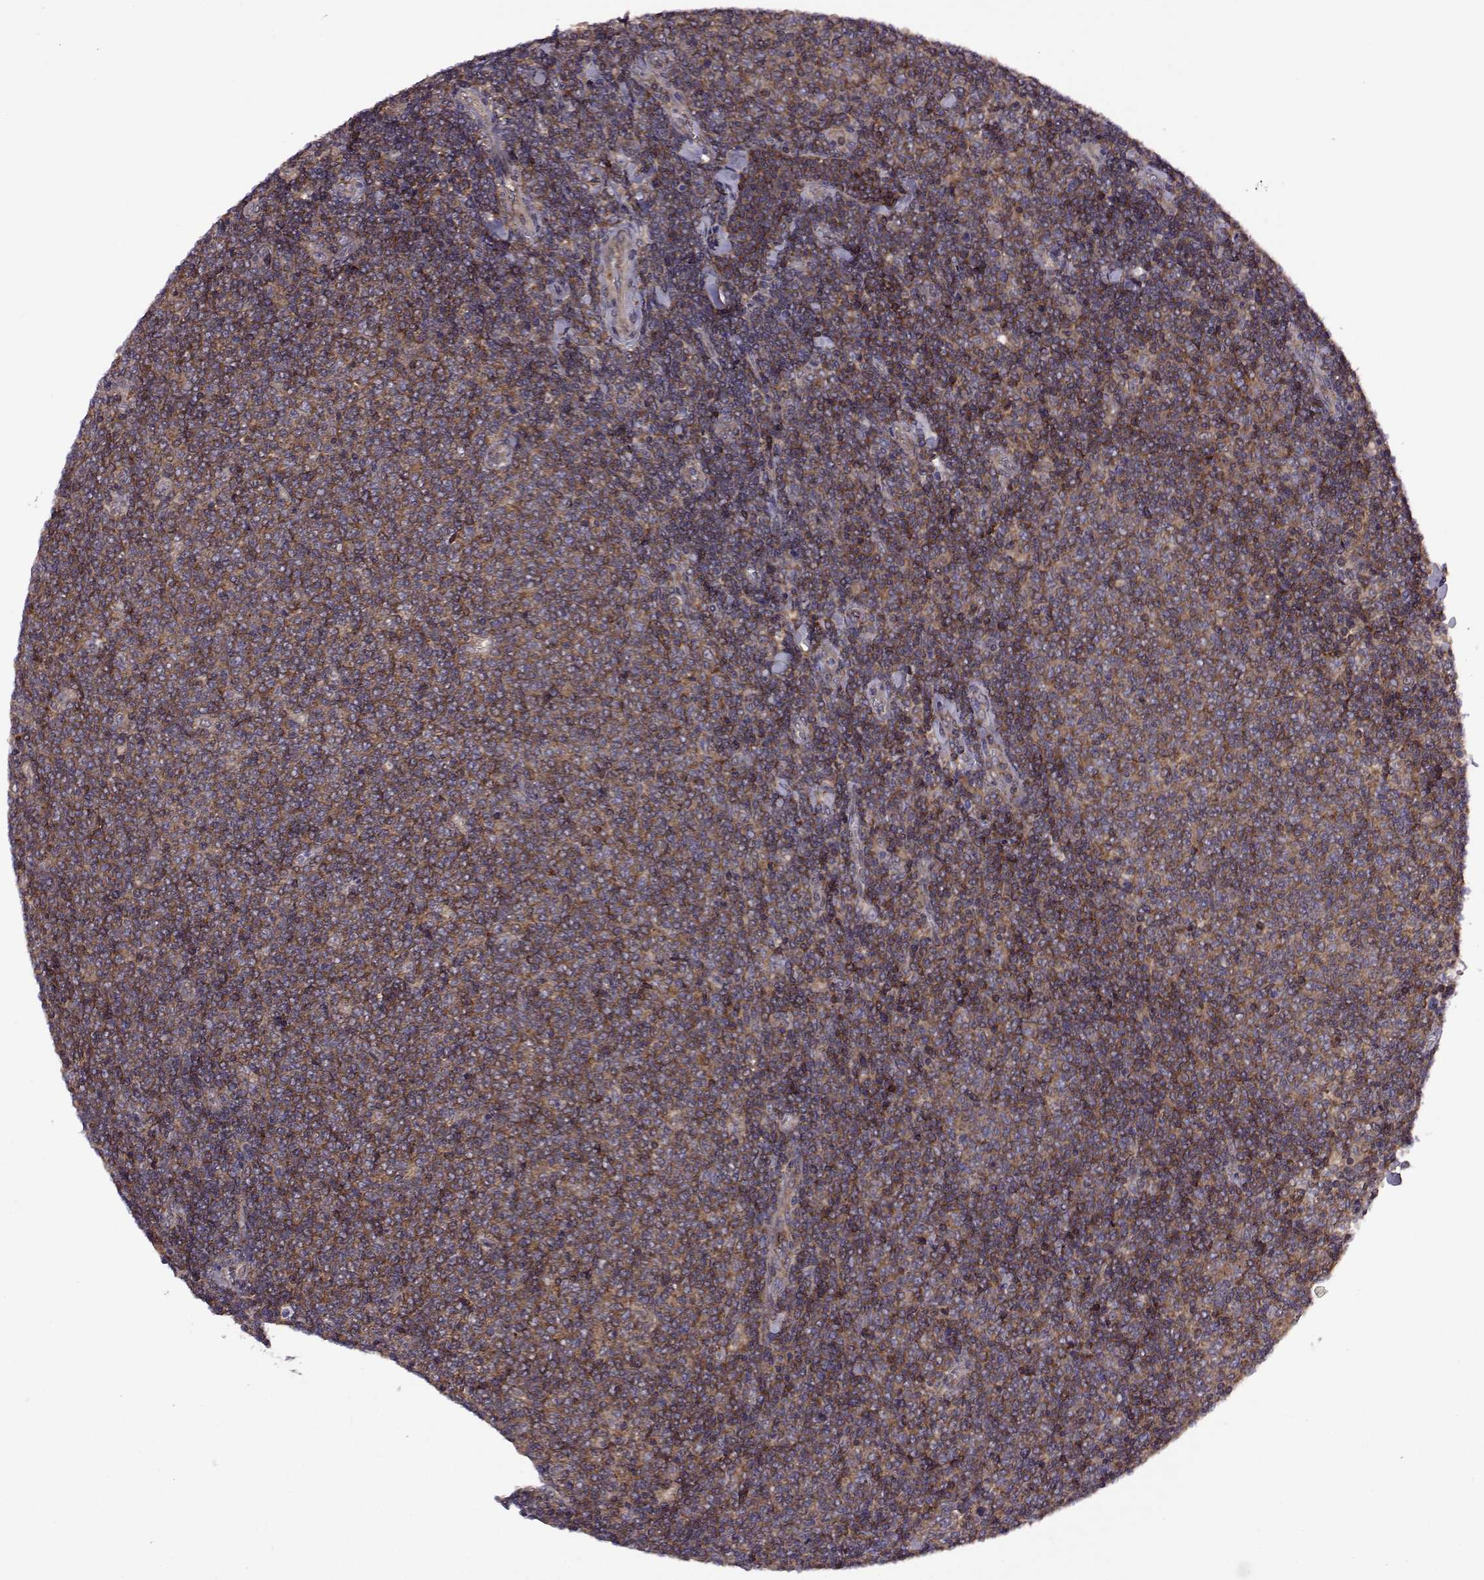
{"staining": {"intensity": "strong", "quantity": ">75%", "location": "cytoplasmic/membranous"}, "tissue": "lymphoma", "cell_type": "Tumor cells", "image_type": "cancer", "snomed": [{"axis": "morphology", "description": "Malignant lymphoma, non-Hodgkin's type, Low grade"}, {"axis": "topography", "description": "Lymph node"}], "caption": "Low-grade malignant lymphoma, non-Hodgkin's type stained with DAB (3,3'-diaminobenzidine) IHC demonstrates high levels of strong cytoplasmic/membranous positivity in about >75% of tumor cells.", "gene": "URI1", "patient": {"sex": "male", "age": 52}}